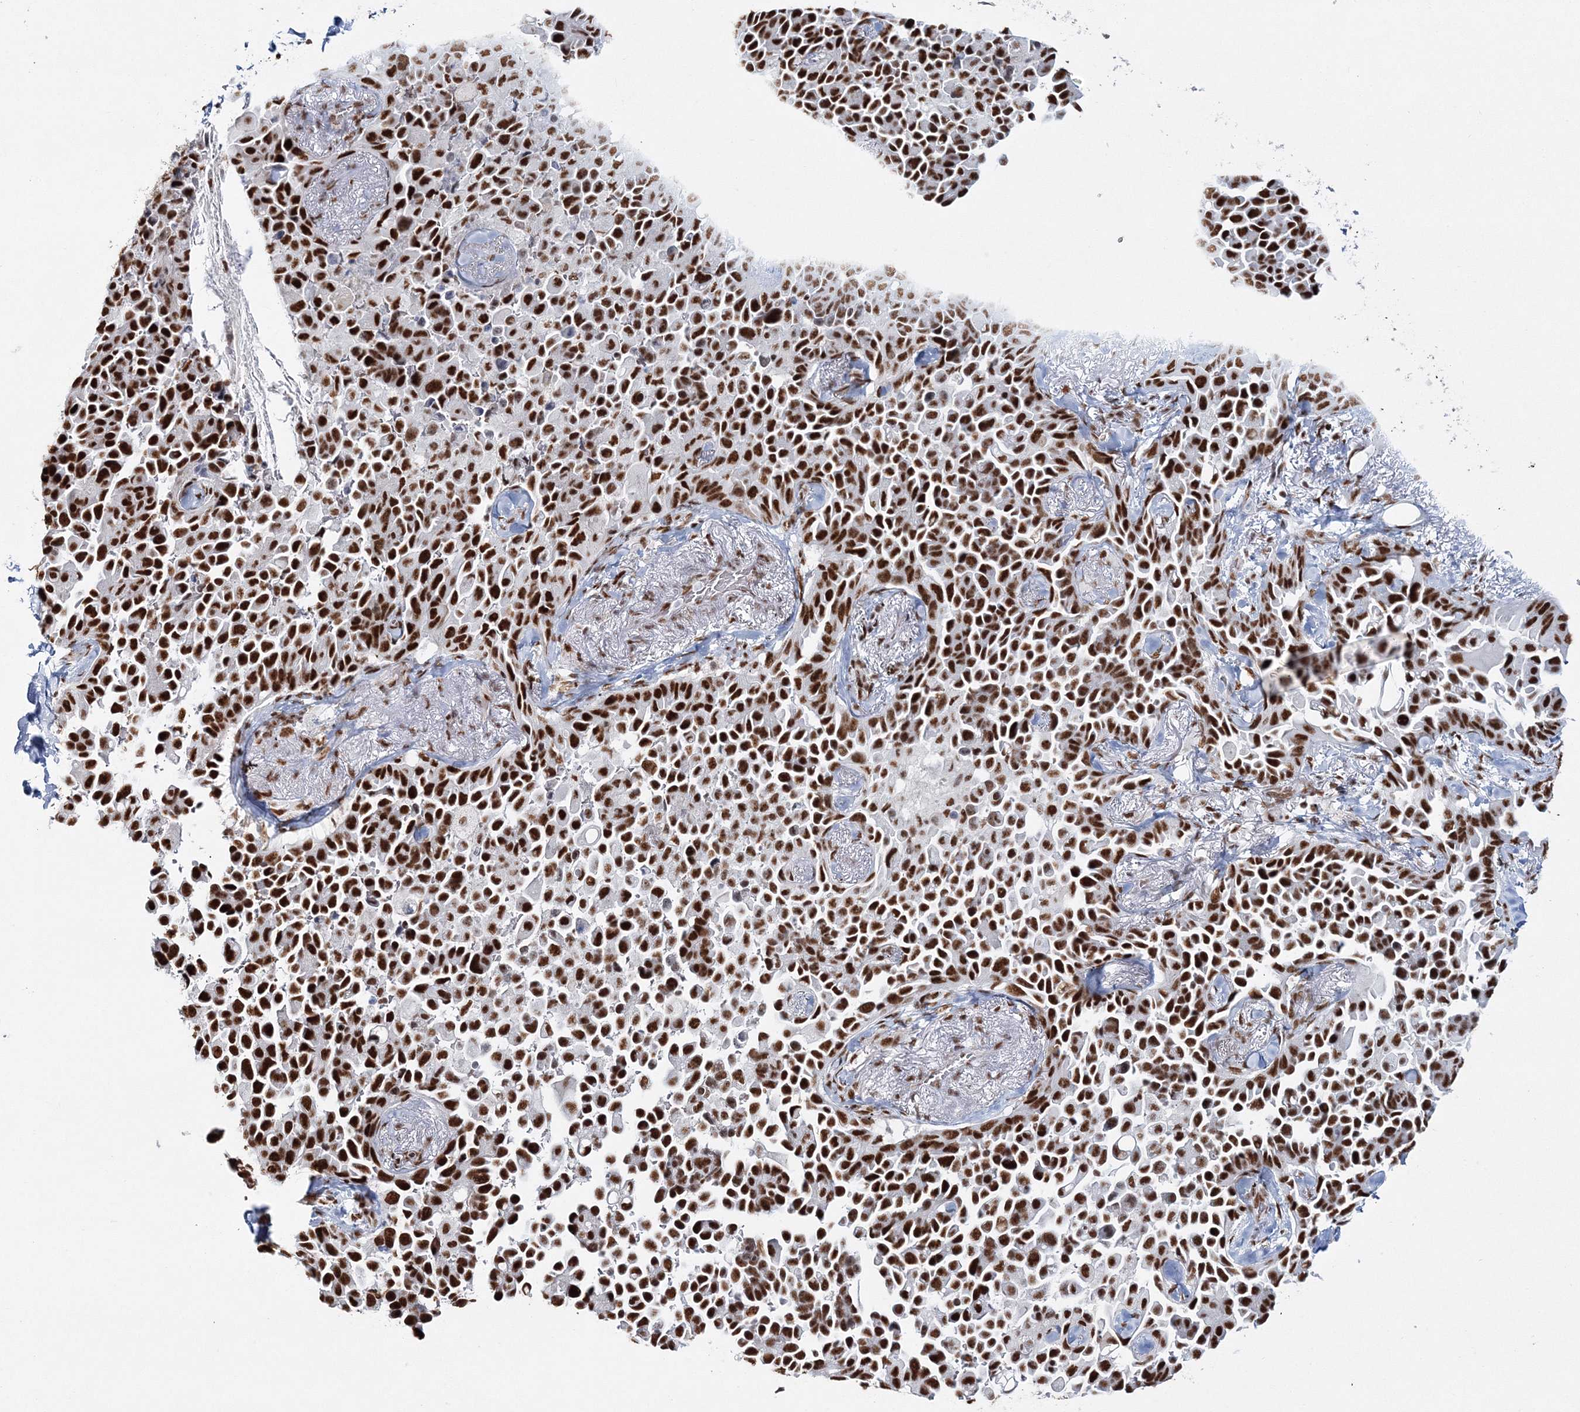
{"staining": {"intensity": "strong", "quantity": ">75%", "location": "nuclear"}, "tissue": "lung cancer", "cell_type": "Tumor cells", "image_type": "cancer", "snomed": [{"axis": "morphology", "description": "Adenocarcinoma, NOS"}, {"axis": "topography", "description": "Lung"}], "caption": "Immunohistochemistry (IHC) photomicrograph of human lung adenocarcinoma stained for a protein (brown), which reveals high levels of strong nuclear positivity in approximately >75% of tumor cells.", "gene": "QRICH1", "patient": {"sex": "female", "age": 67}}